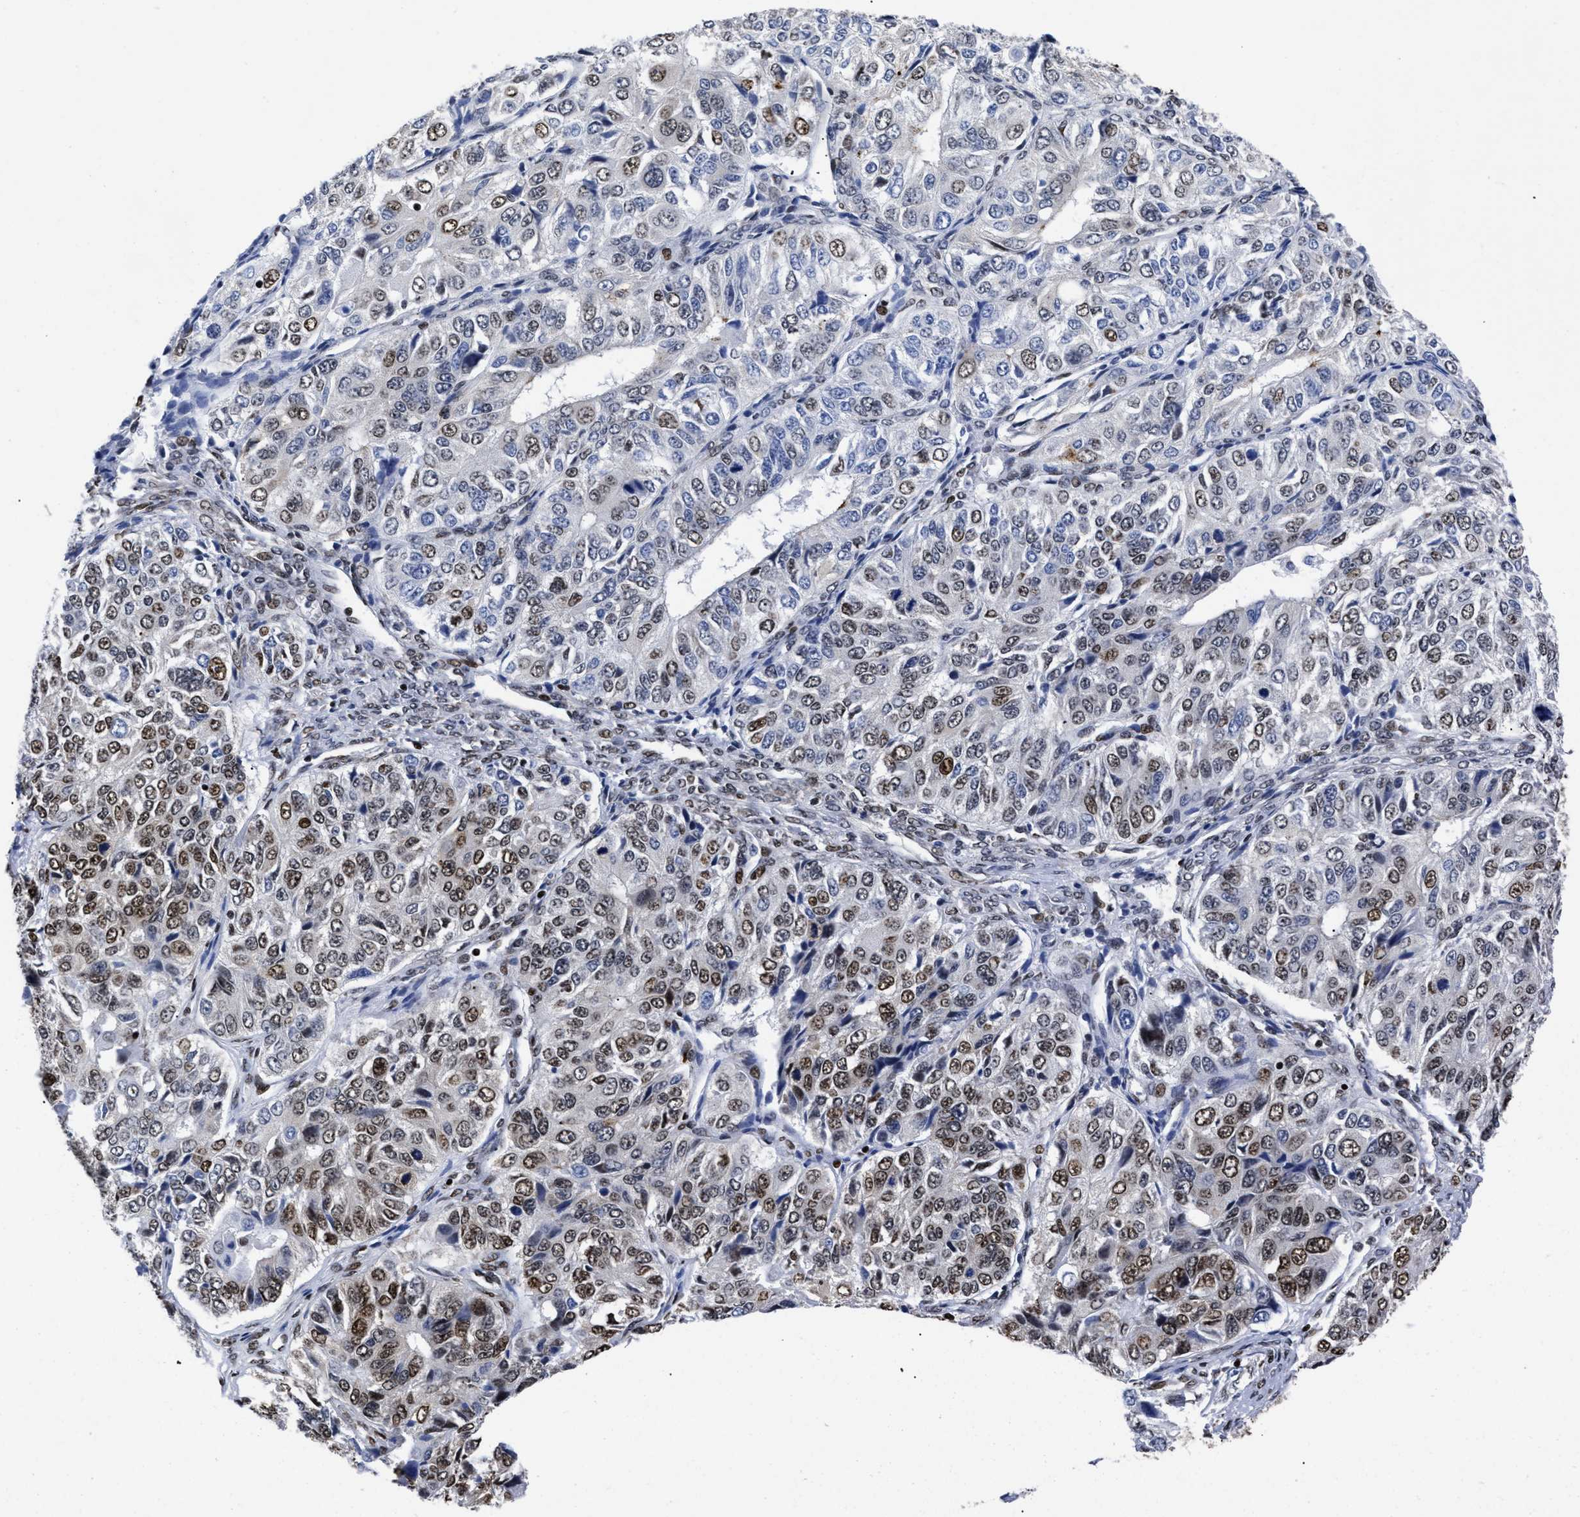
{"staining": {"intensity": "moderate", "quantity": "25%-75%", "location": "nuclear"}, "tissue": "ovarian cancer", "cell_type": "Tumor cells", "image_type": "cancer", "snomed": [{"axis": "morphology", "description": "Carcinoma, endometroid"}, {"axis": "topography", "description": "Ovary"}], "caption": "Immunohistochemistry (IHC) (DAB (3,3'-diaminobenzidine)) staining of human ovarian cancer reveals moderate nuclear protein expression in about 25%-75% of tumor cells. (DAB (3,3'-diaminobenzidine) IHC with brightfield microscopy, high magnification).", "gene": "CALHM3", "patient": {"sex": "female", "age": 51}}